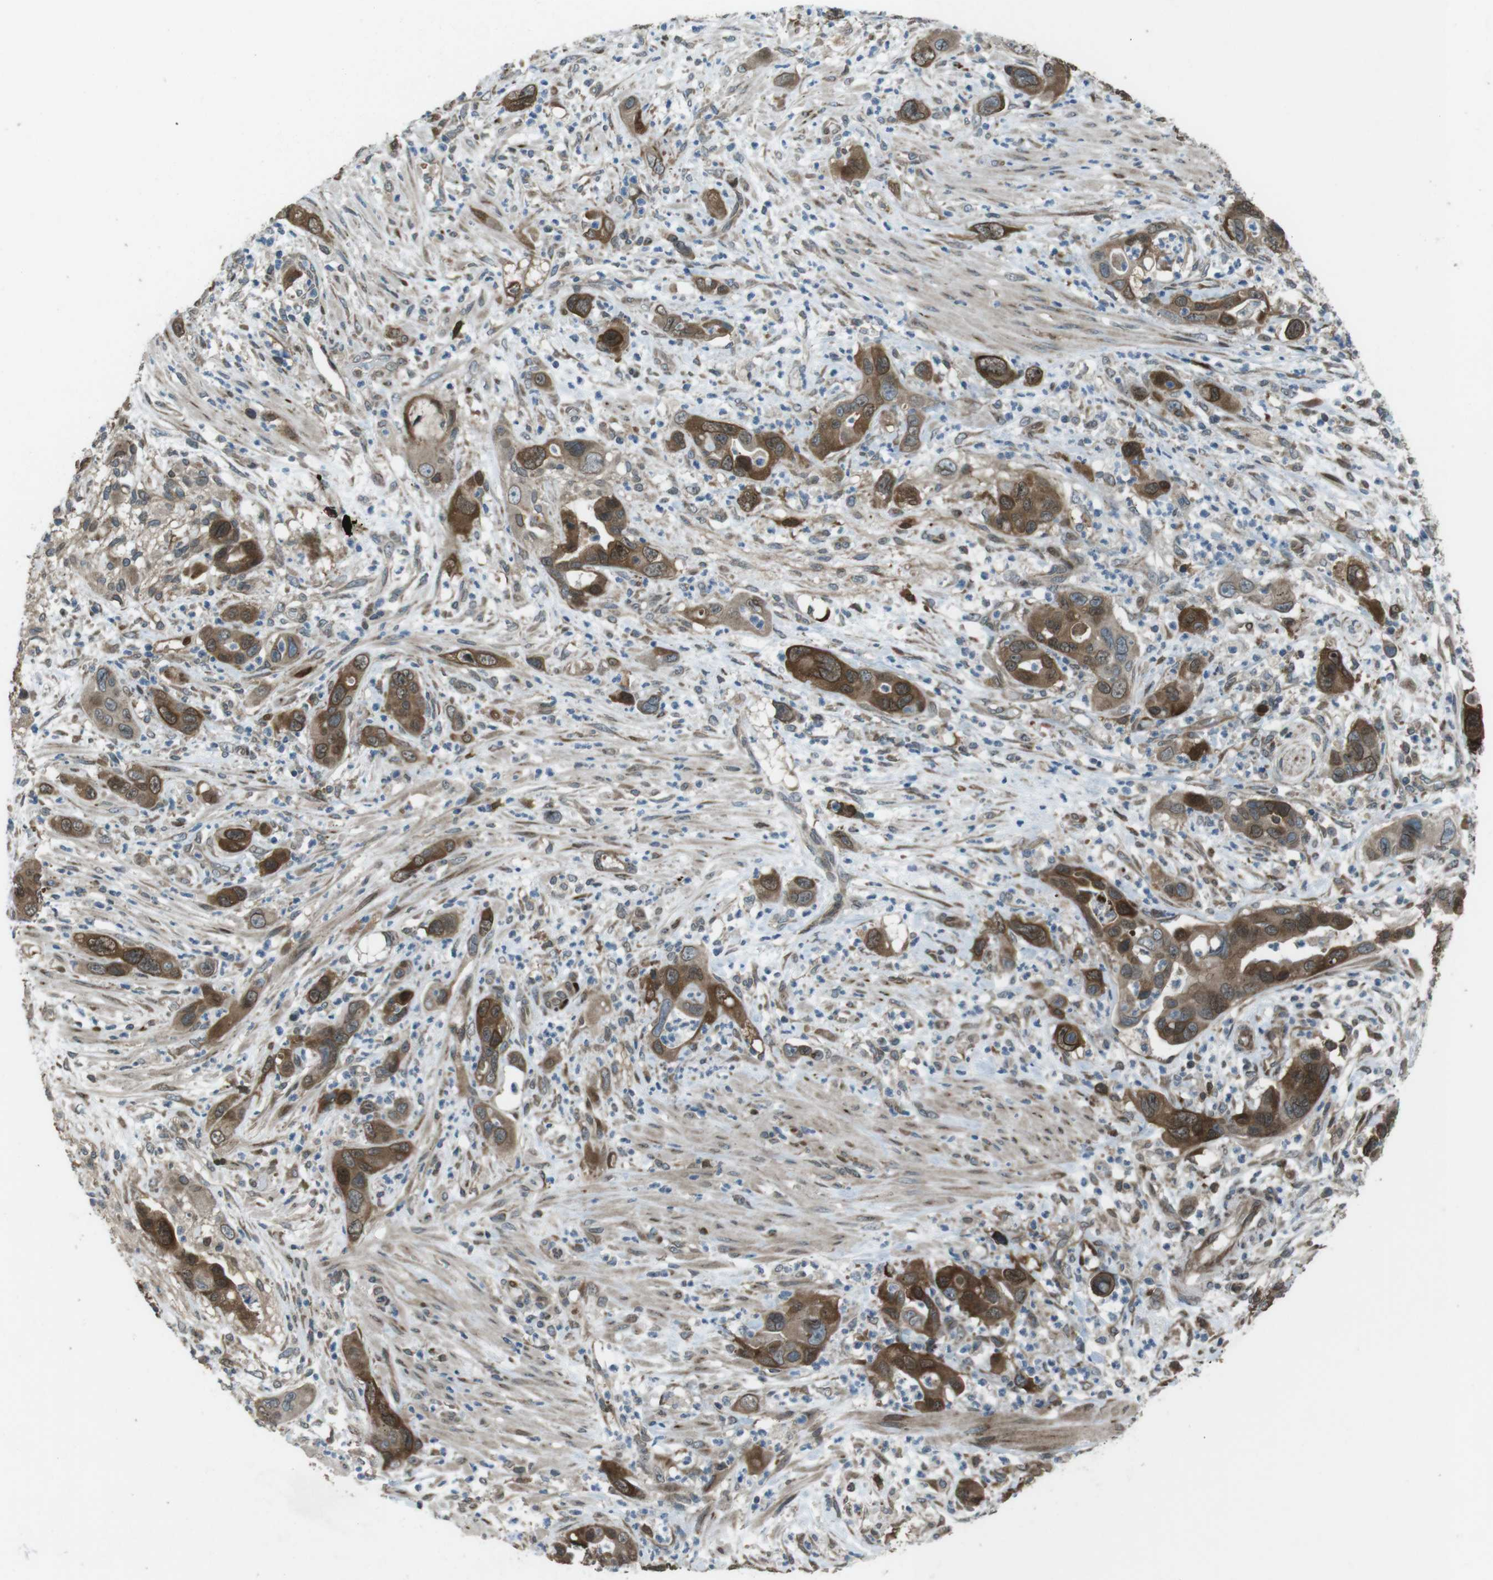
{"staining": {"intensity": "moderate", "quantity": ">75%", "location": "cytoplasmic/membranous"}, "tissue": "pancreatic cancer", "cell_type": "Tumor cells", "image_type": "cancer", "snomed": [{"axis": "morphology", "description": "Adenocarcinoma, NOS"}, {"axis": "topography", "description": "Pancreas"}], "caption": "A high-resolution histopathology image shows immunohistochemistry staining of pancreatic cancer (adenocarcinoma), which shows moderate cytoplasmic/membranous expression in about >75% of tumor cells.", "gene": "ZNF330", "patient": {"sex": "female", "age": 71}}